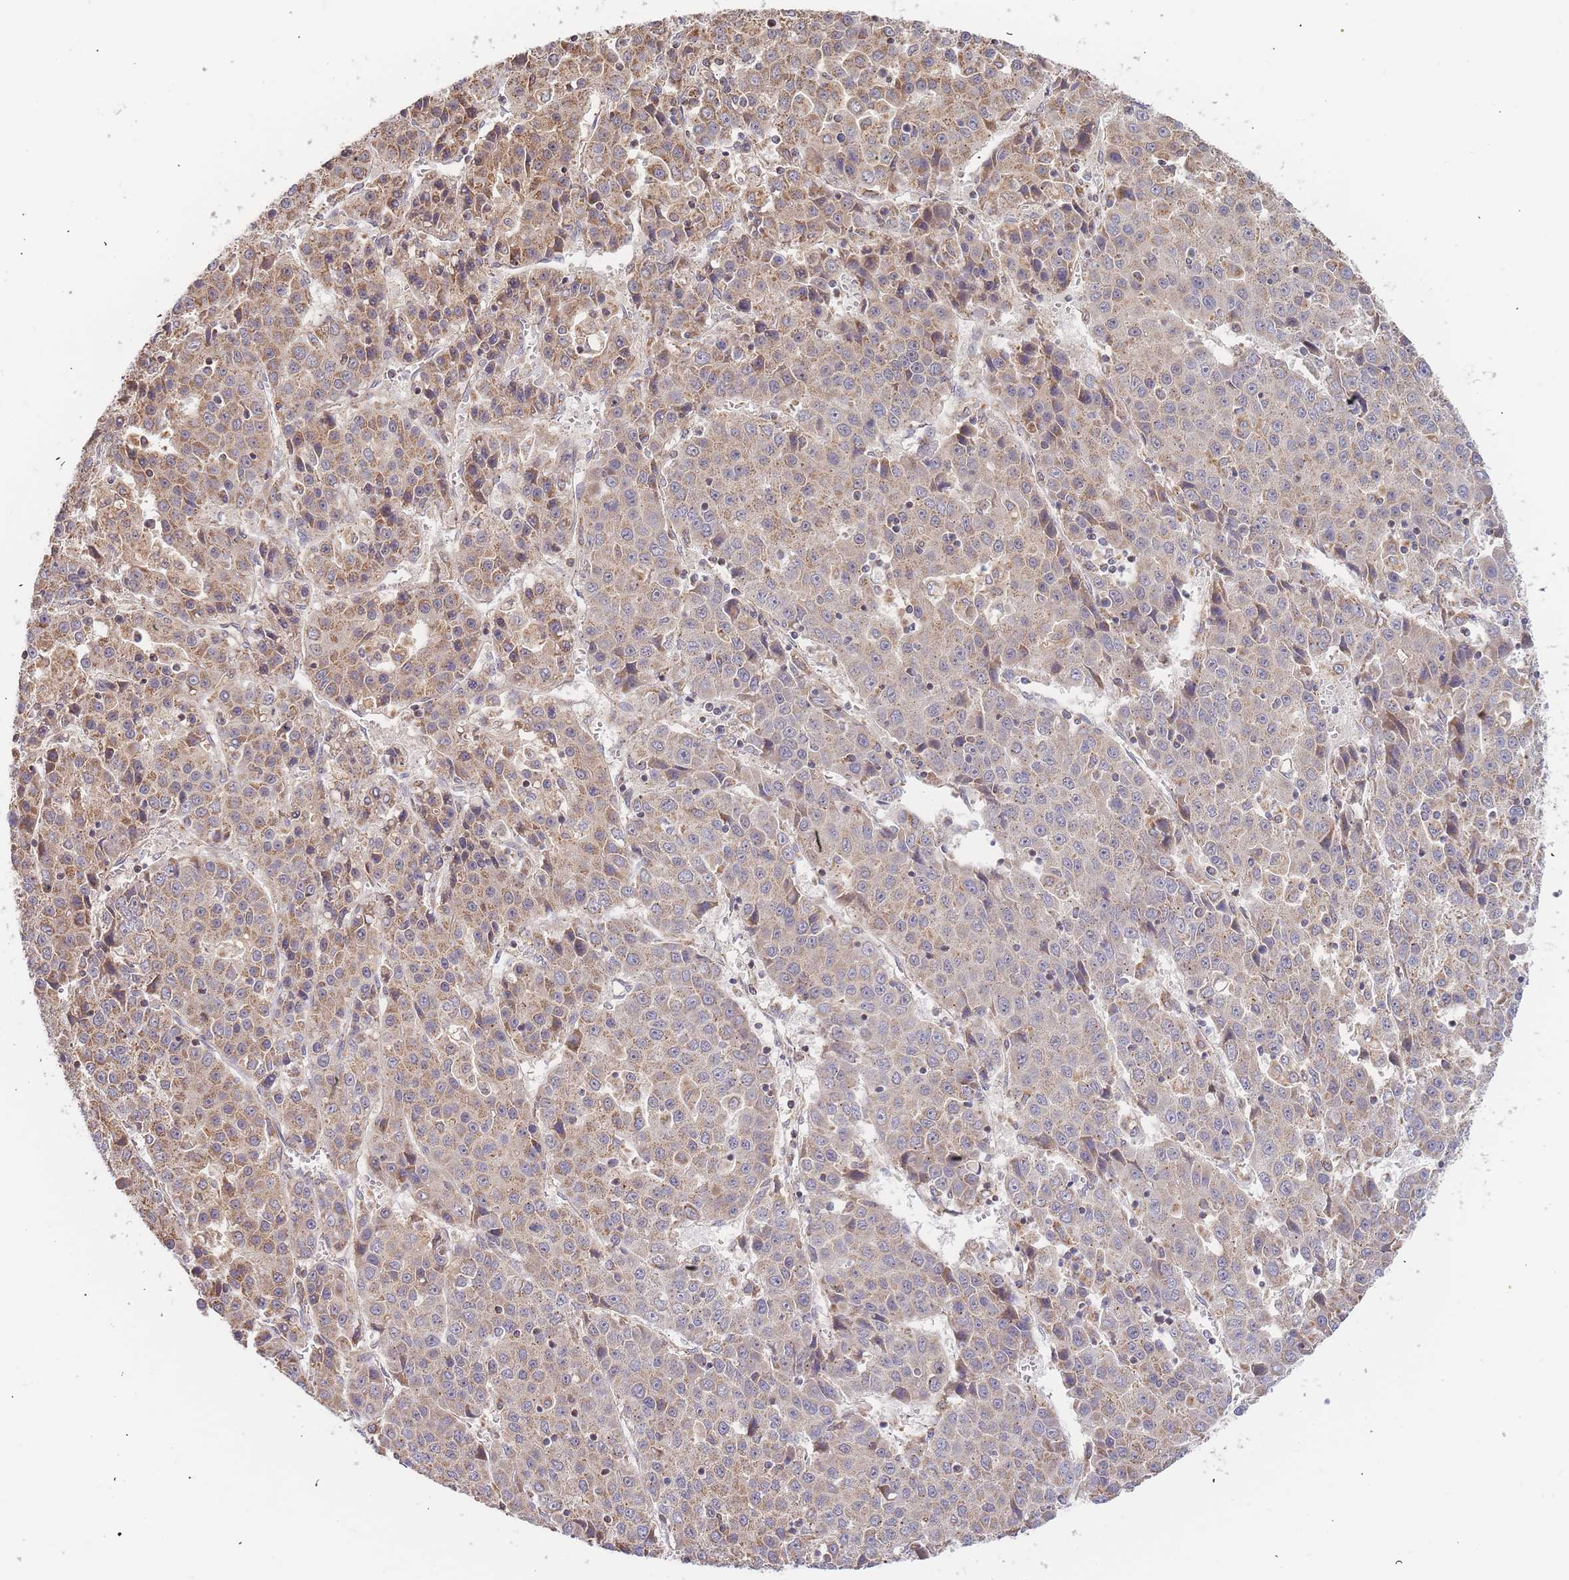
{"staining": {"intensity": "moderate", "quantity": "25%-75%", "location": "cytoplasmic/membranous"}, "tissue": "liver cancer", "cell_type": "Tumor cells", "image_type": "cancer", "snomed": [{"axis": "morphology", "description": "Carcinoma, Hepatocellular, NOS"}, {"axis": "topography", "description": "Liver"}], "caption": "Human liver cancer stained with a protein marker exhibits moderate staining in tumor cells.", "gene": "ADCY9", "patient": {"sex": "female", "age": 53}}